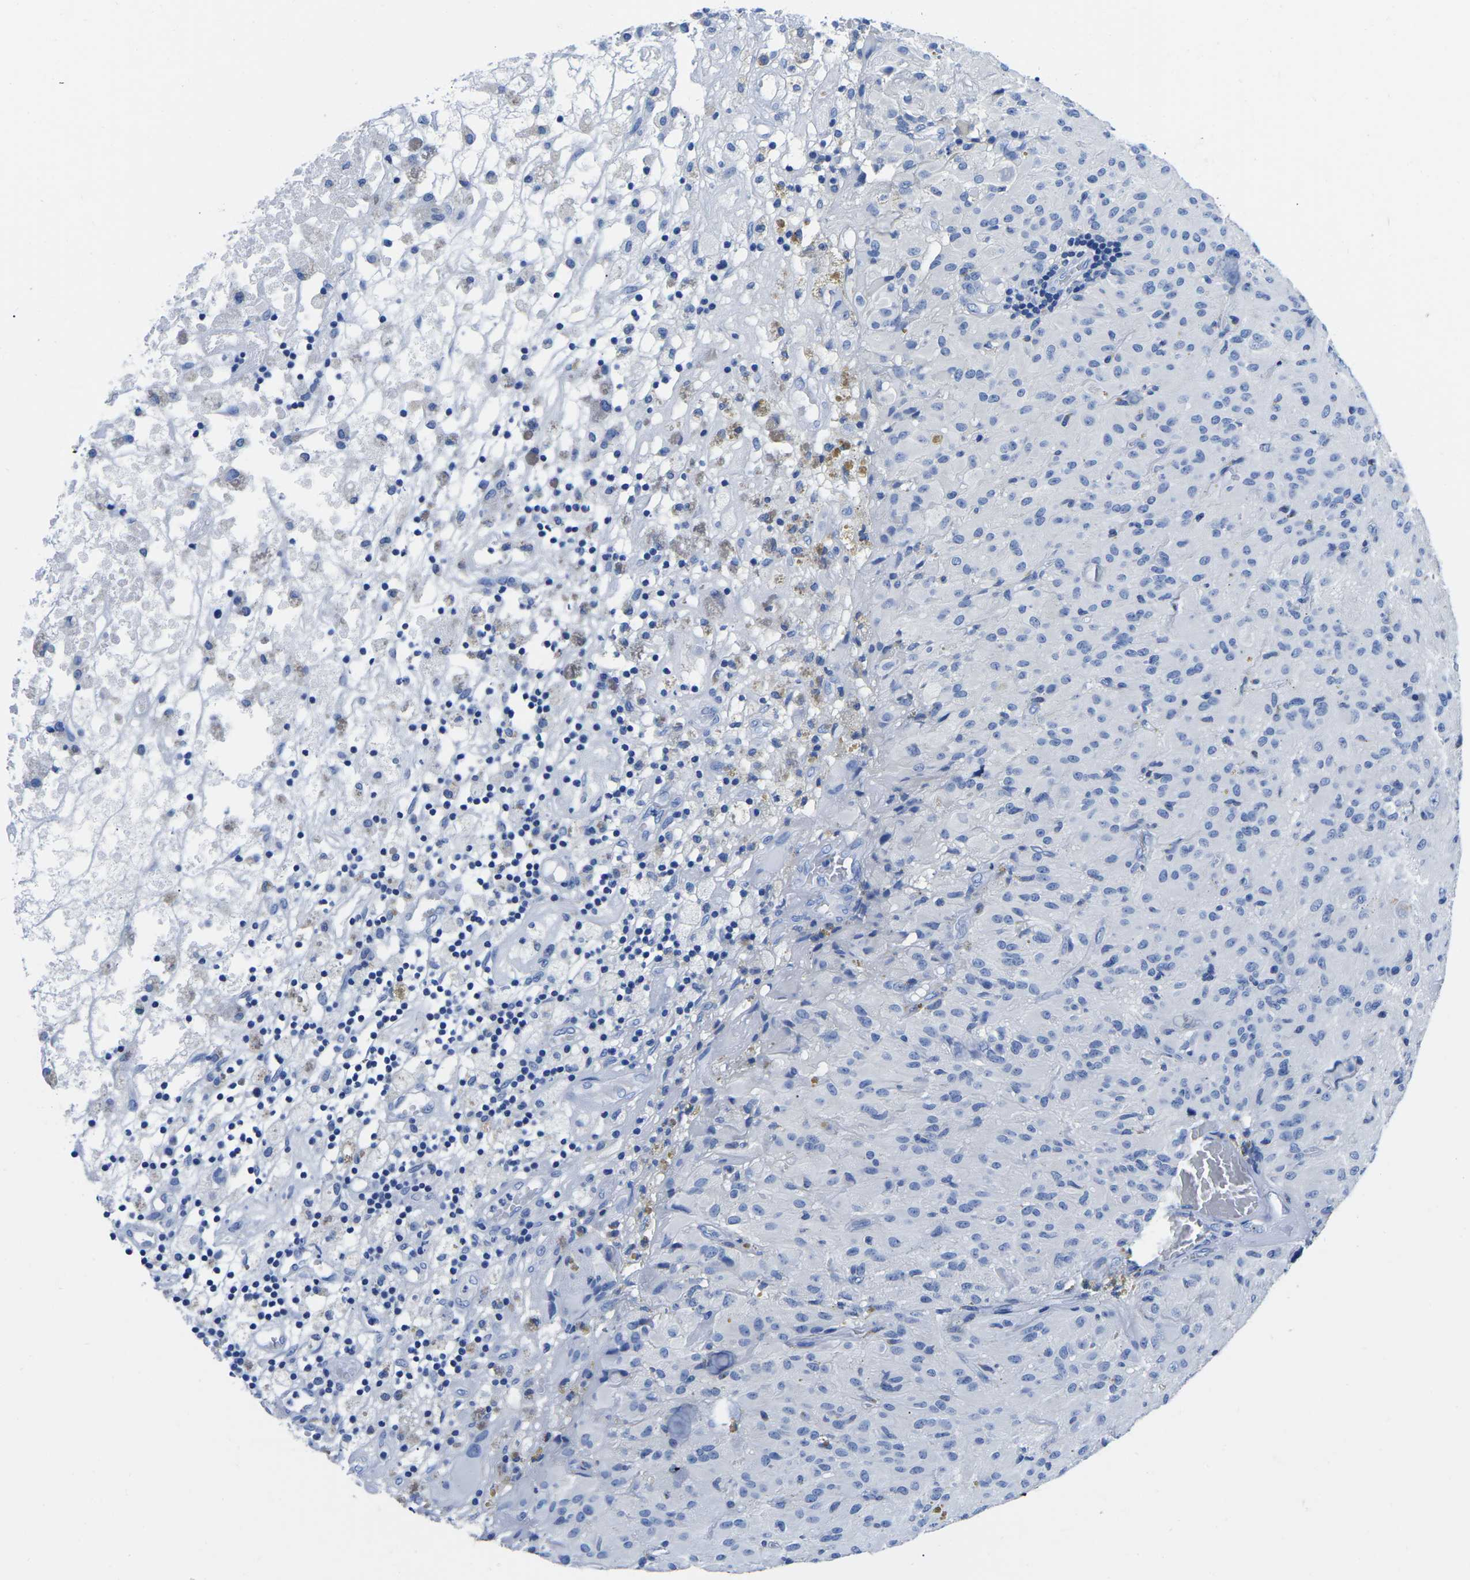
{"staining": {"intensity": "negative", "quantity": "none", "location": "none"}, "tissue": "glioma", "cell_type": "Tumor cells", "image_type": "cancer", "snomed": [{"axis": "morphology", "description": "Glioma, malignant, High grade"}, {"axis": "topography", "description": "Brain"}], "caption": "DAB (3,3'-diaminobenzidine) immunohistochemical staining of human malignant glioma (high-grade) exhibits no significant positivity in tumor cells. (Stains: DAB (3,3'-diaminobenzidine) immunohistochemistry (IHC) with hematoxylin counter stain, Microscopy: brightfield microscopy at high magnification).", "gene": "CYP1A2", "patient": {"sex": "female", "age": 59}}